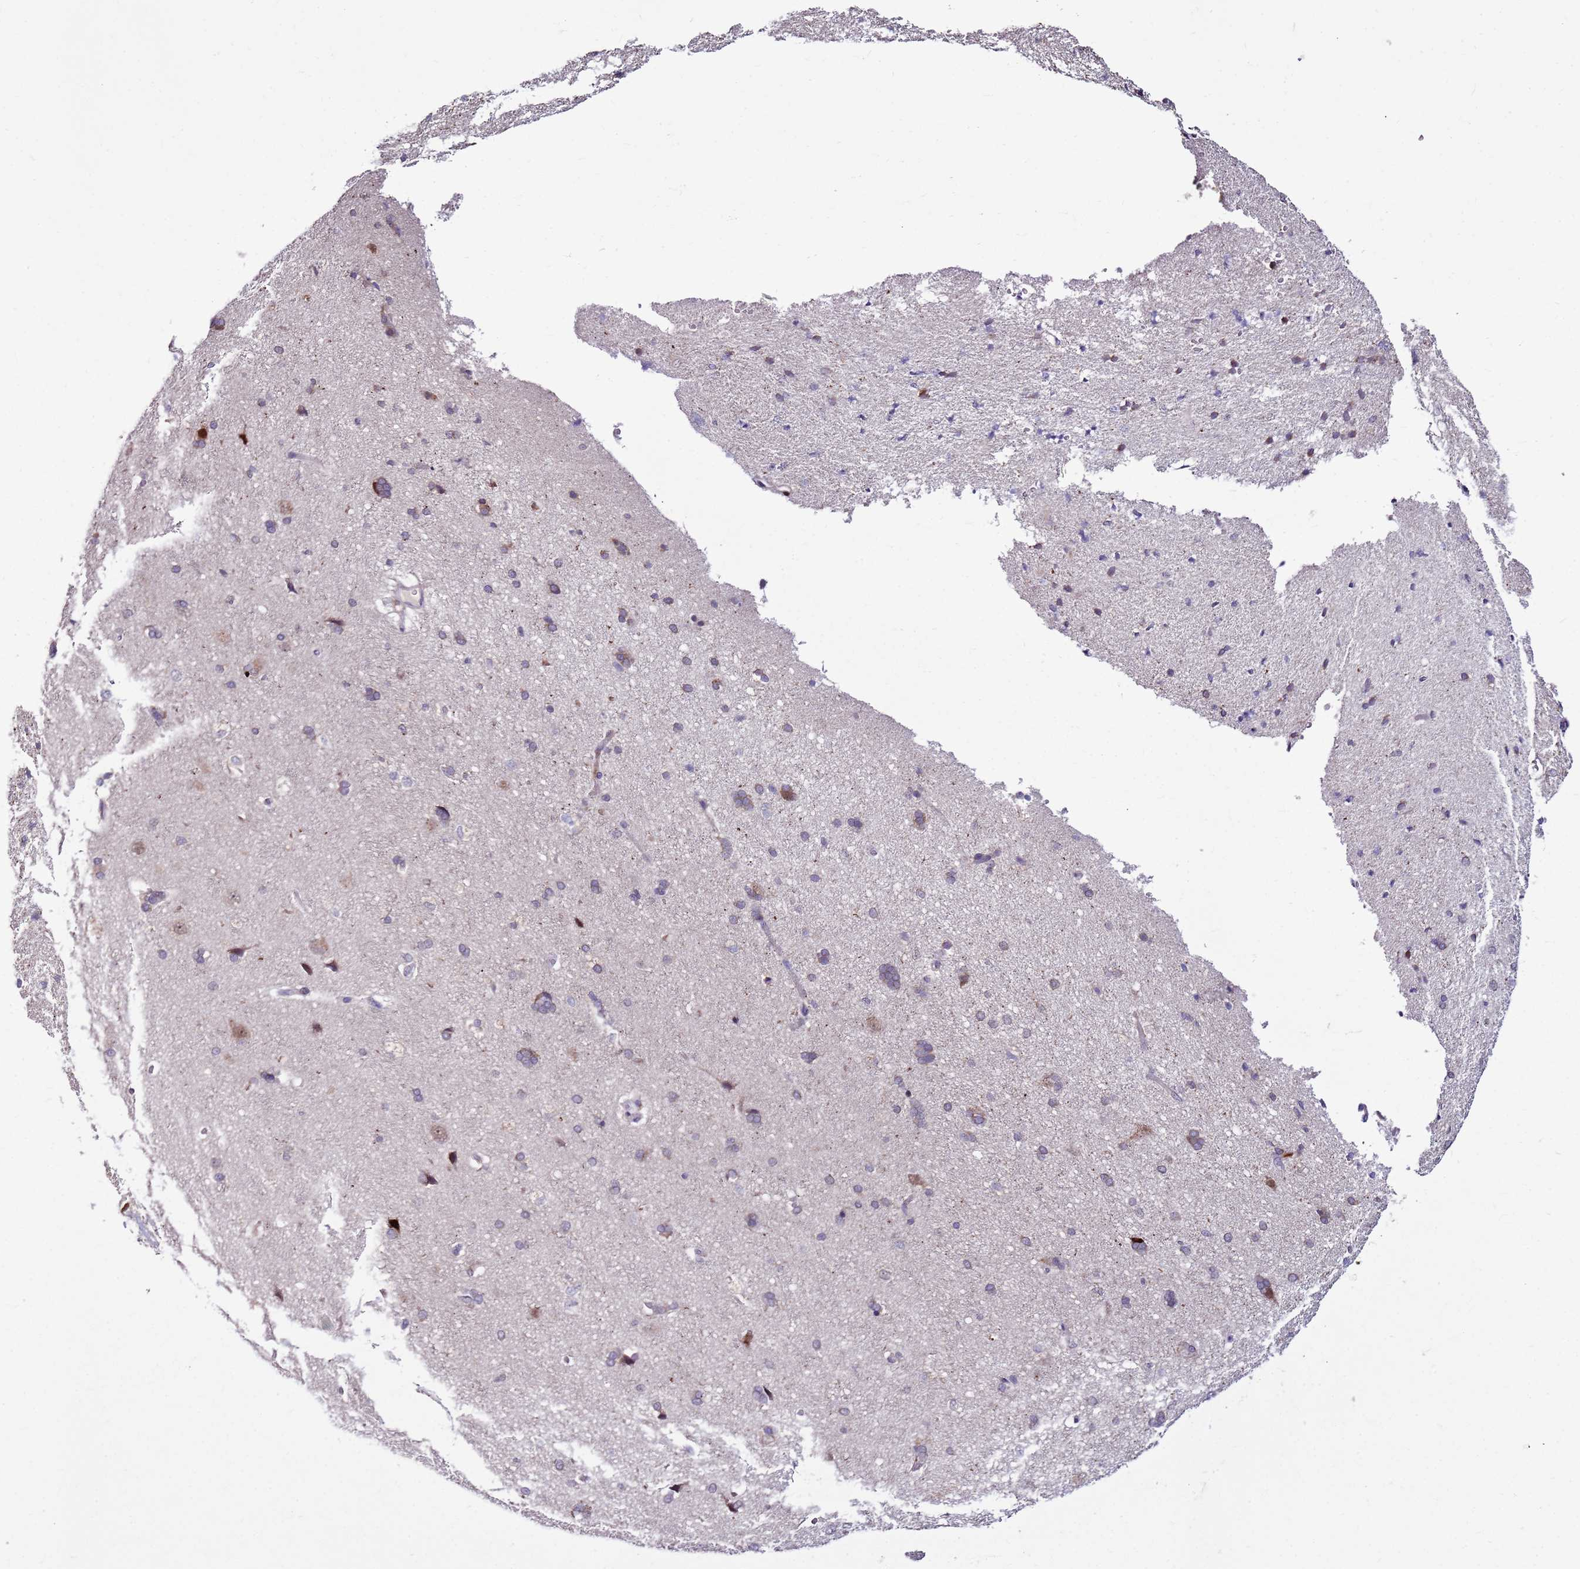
{"staining": {"intensity": "moderate", "quantity": "<25%", "location": "cytoplasmic/membranous"}, "tissue": "cerebral cortex", "cell_type": "Endothelial cells", "image_type": "normal", "snomed": [{"axis": "morphology", "description": "Normal tissue, NOS"}, {"axis": "topography", "description": "Cerebral cortex"}], "caption": "DAB immunohistochemical staining of normal human cerebral cortex displays moderate cytoplasmic/membranous protein expression in about <25% of endothelial cells.", "gene": "ZSWIM1", "patient": {"sex": "male", "age": 62}}